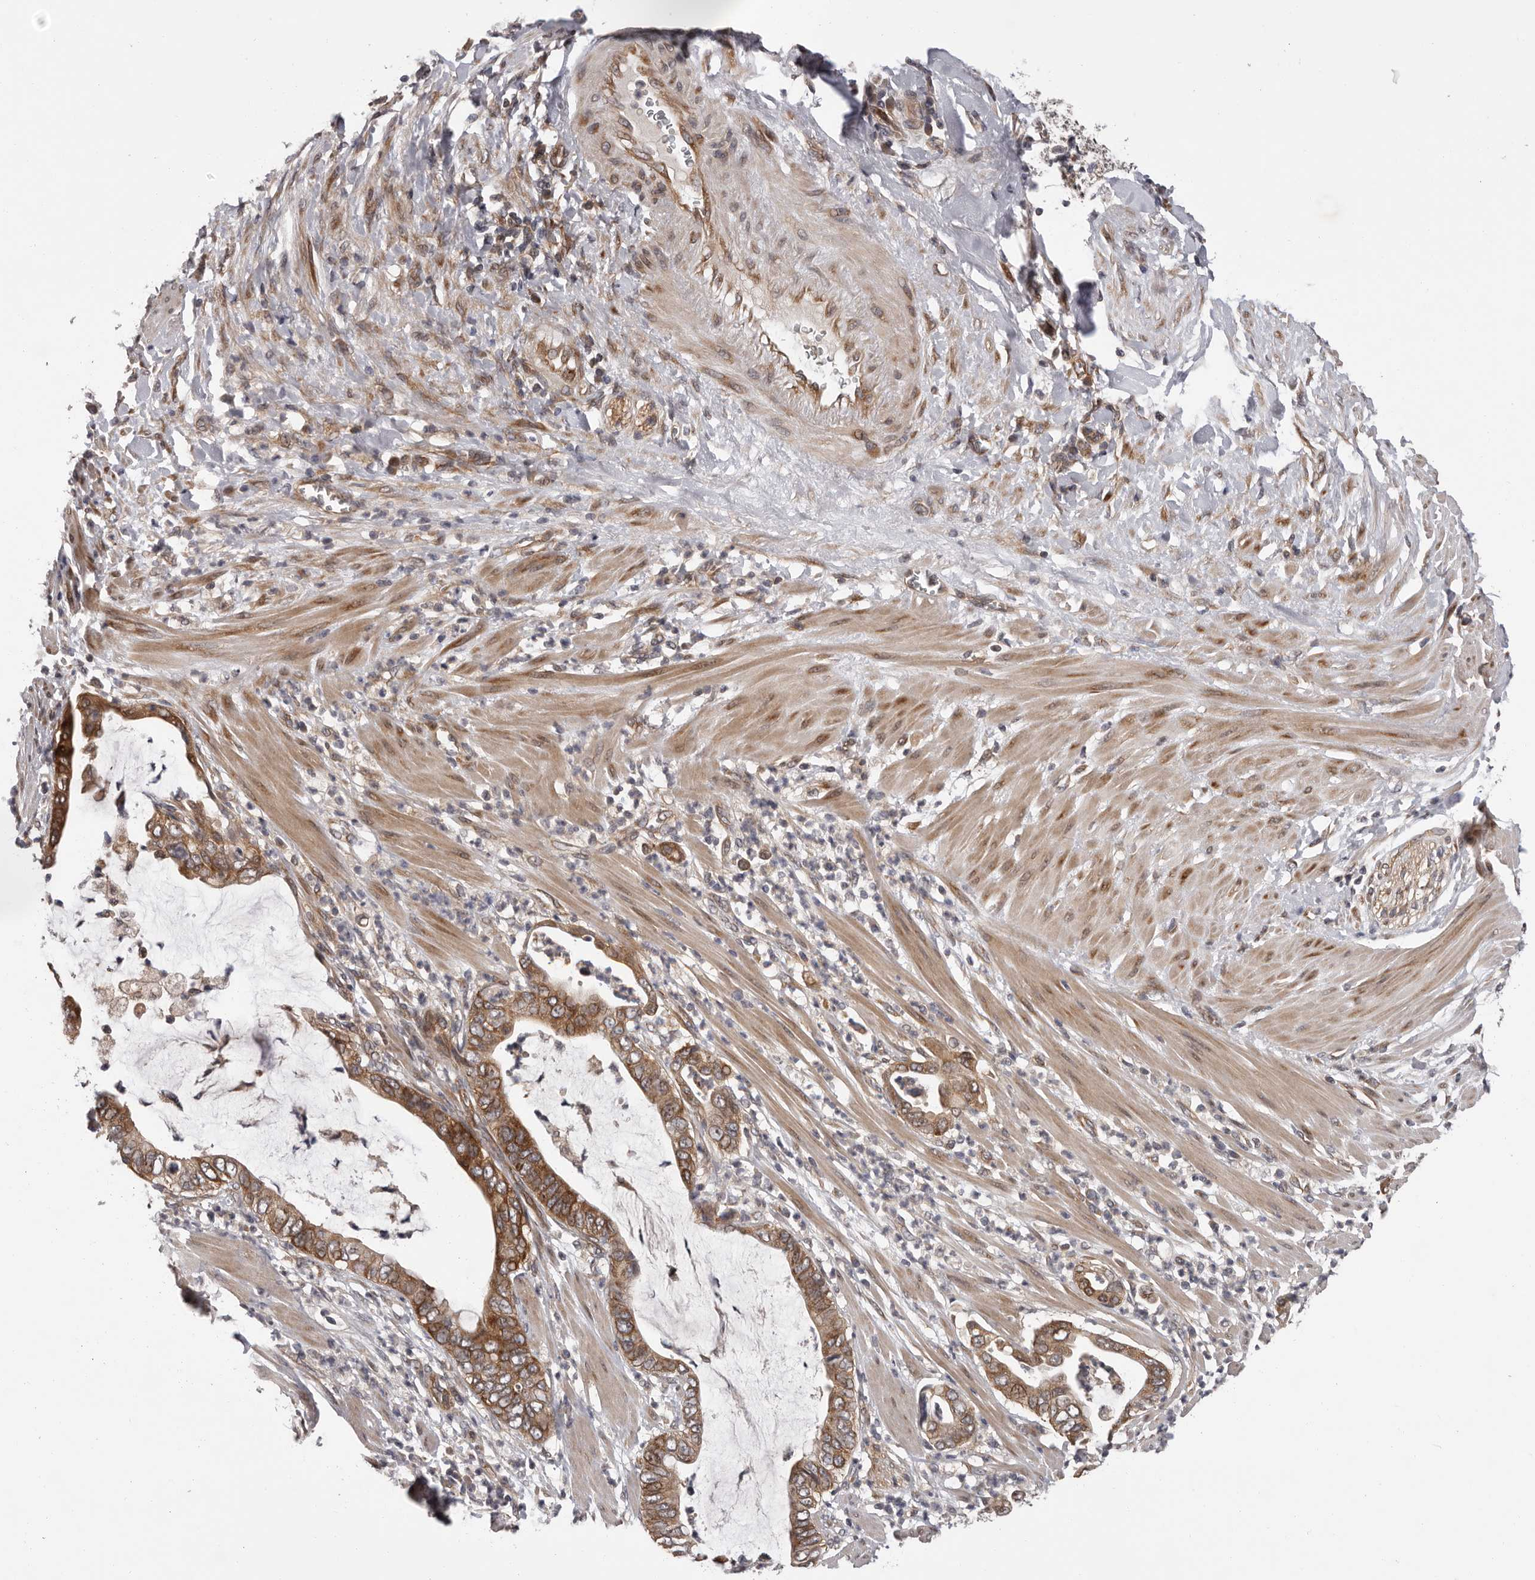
{"staining": {"intensity": "strong", "quantity": ">75%", "location": "cytoplasmic/membranous"}, "tissue": "pancreatic cancer", "cell_type": "Tumor cells", "image_type": "cancer", "snomed": [{"axis": "morphology", "description": "Adenocarcinoma, NOS"}, {"axis": "topography", "description": "Pancreas"}], "caption": "Immunohistochemistry micrograph of neoplastic tissue: human pancreatic cancer (adenocarcinoma) stained using immunohistochemistry exhibits high levels of strong protein expression localized specifically in the cytoplasmic/membranous of tumor cells, appearing as a cytoplasmic/membranous brown color.", "gene": "VPS37A", "patient": {"sex": "male", "age": 75}}